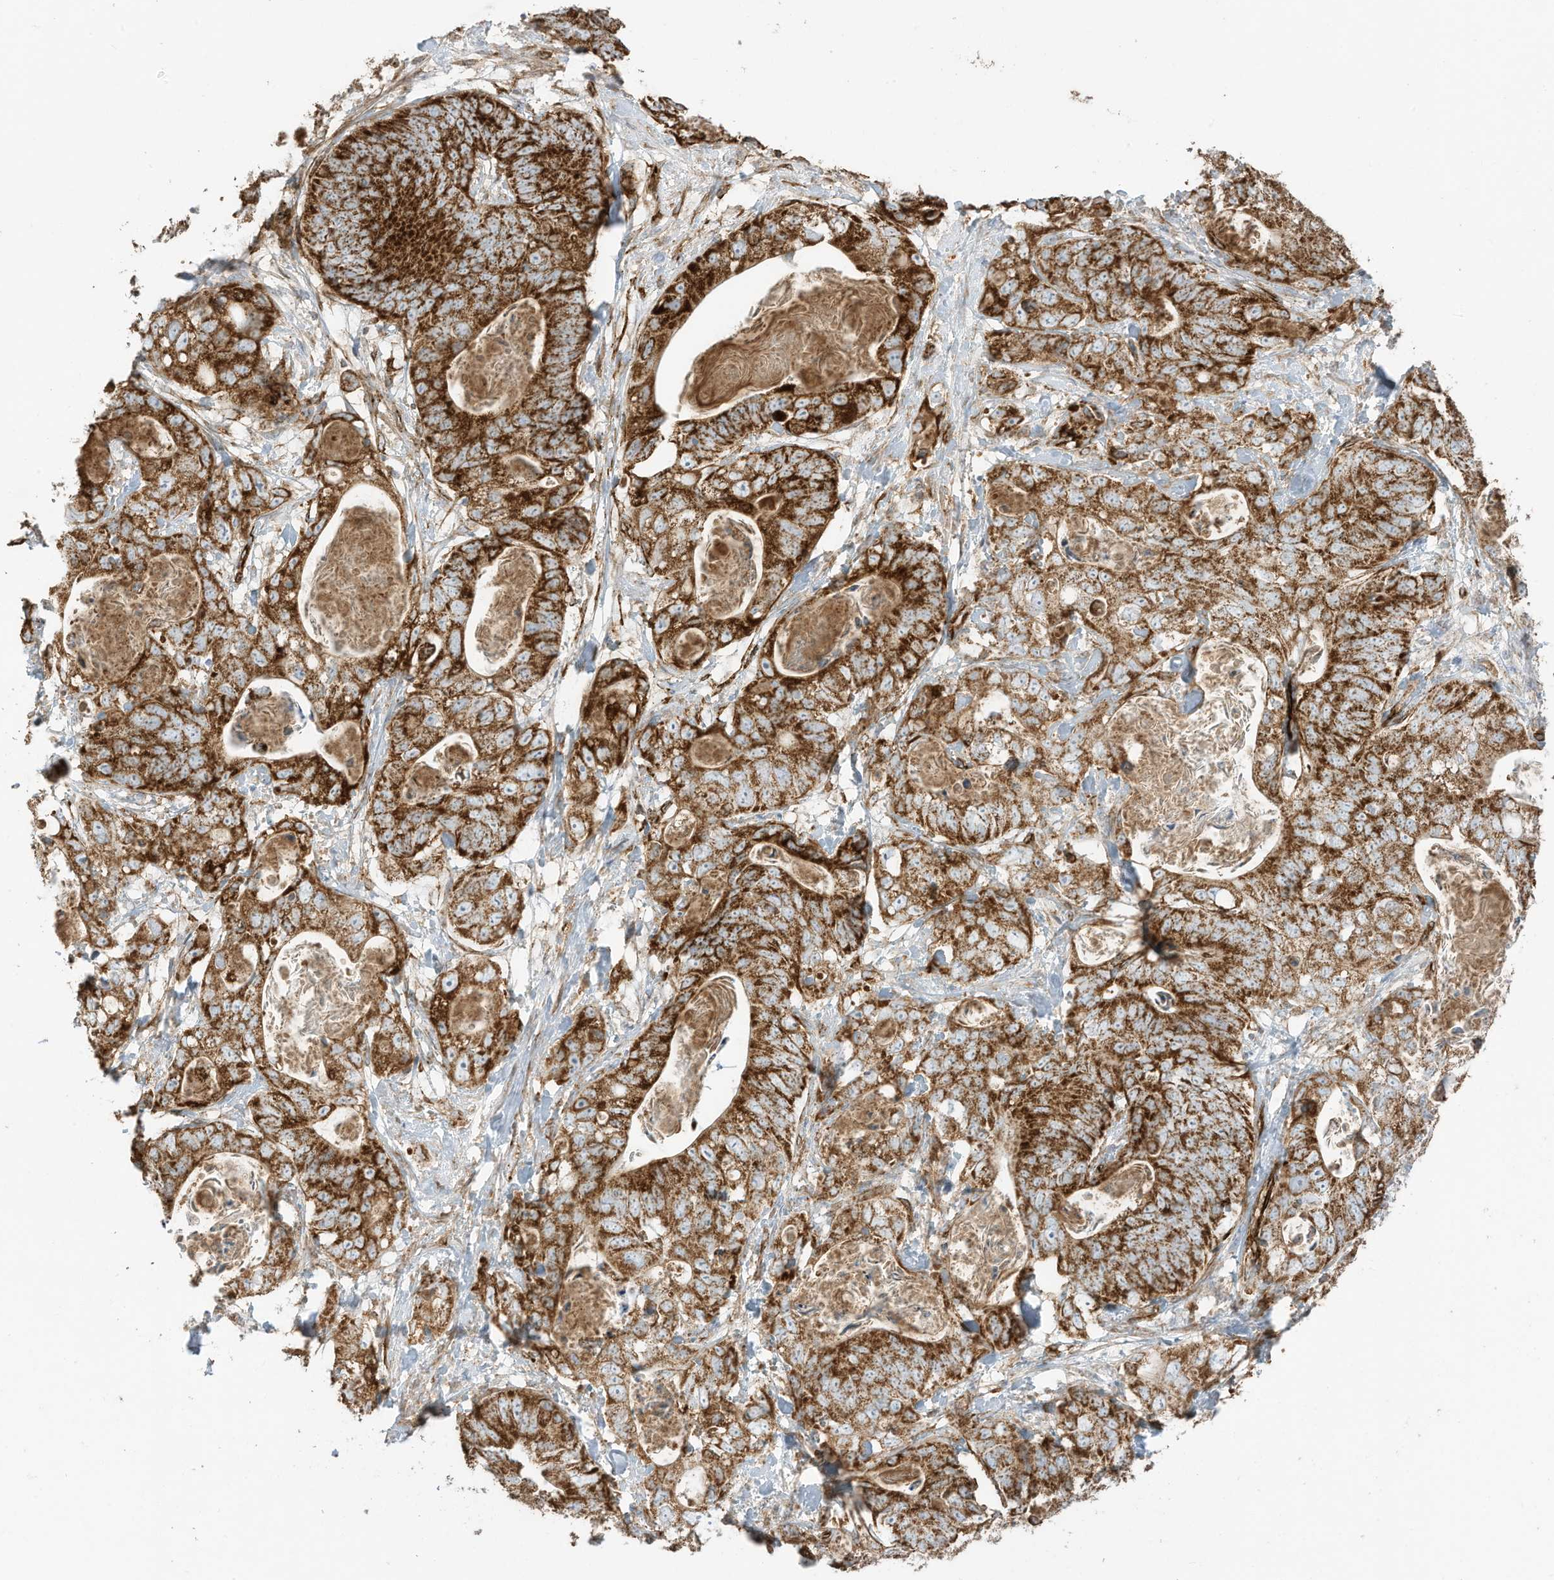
{"staining": {"intensity": "strong", "quantity": ">75%", "location": "cytoplasmic/membranous"}, "tissue": "stomach cancer", "cell_type": "Tumor cells", "image_type": "cancer", "snomed": [{"axis": "morphology", "description": "Normal tissue, NOS"}, {"axis": "morphology", "description": "Adenocarcinoma, NOS"}, {"axis": "topography", "description": "Stomach"}], "caption": "An image of stomach adenocarcinoma stained for a protein shows strong cytoplasmic/membranous brown staining in tumor cells.", "gene": "ABCB7", "patient": {"sex": "female", "age": 89}}